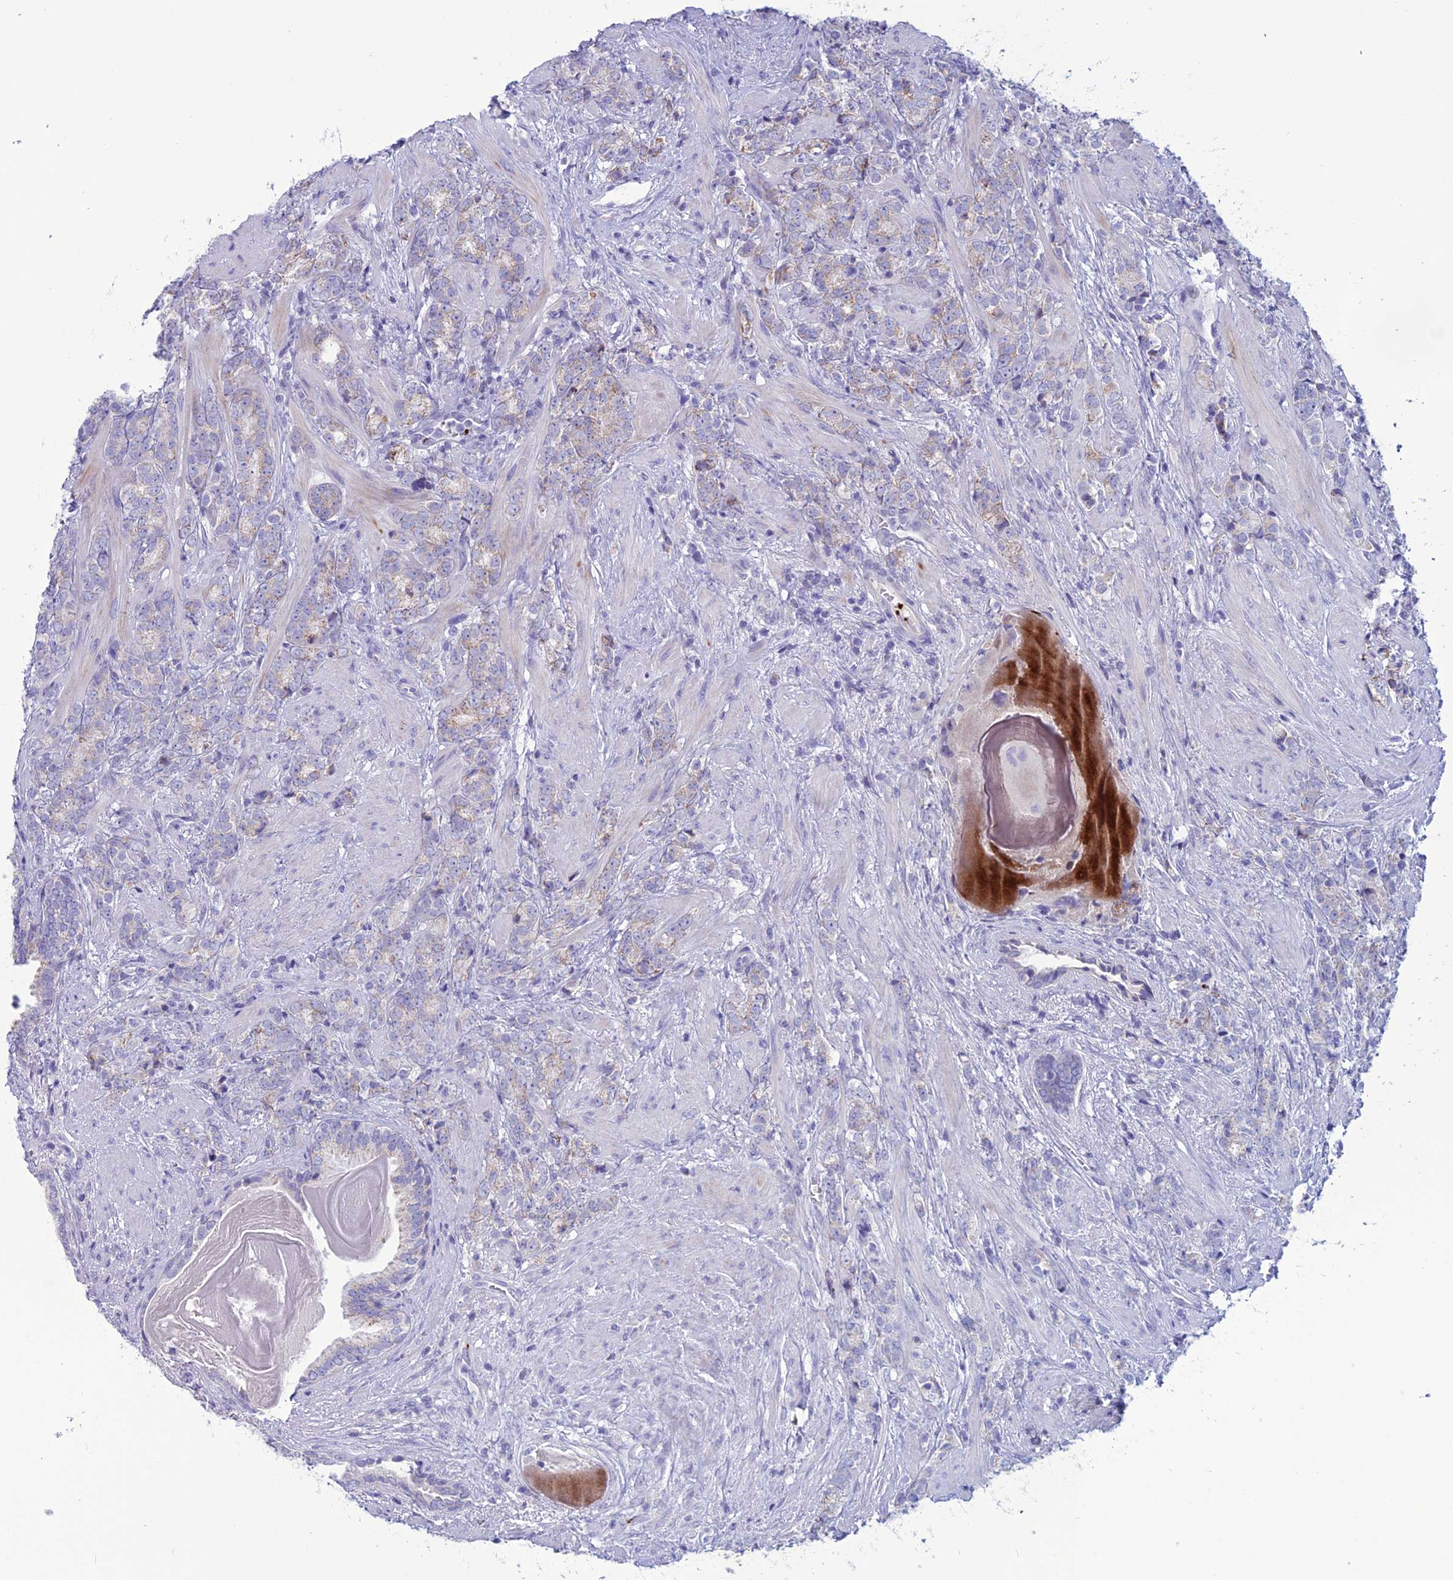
{"staining": {"intensity": "moderate", "quantity": "<25%", "location": "cytoplasmic/membranous"}, "tissue": "prostate cancer", "cell_type": "Tumor cells", "image_type": "cancer", "snomed": [{"axis": "morphology", "description": "Adenocarcinoma, High grade"}, {"axis": "topography", "description": "Prostate"}], "caption": "A brown stain labels moderate cytoplasmic/membranous expression of a protein in prostate cancer tumor cells.", "gene": "C21orf140", "patient": {"sex": "male", "age": 64}}